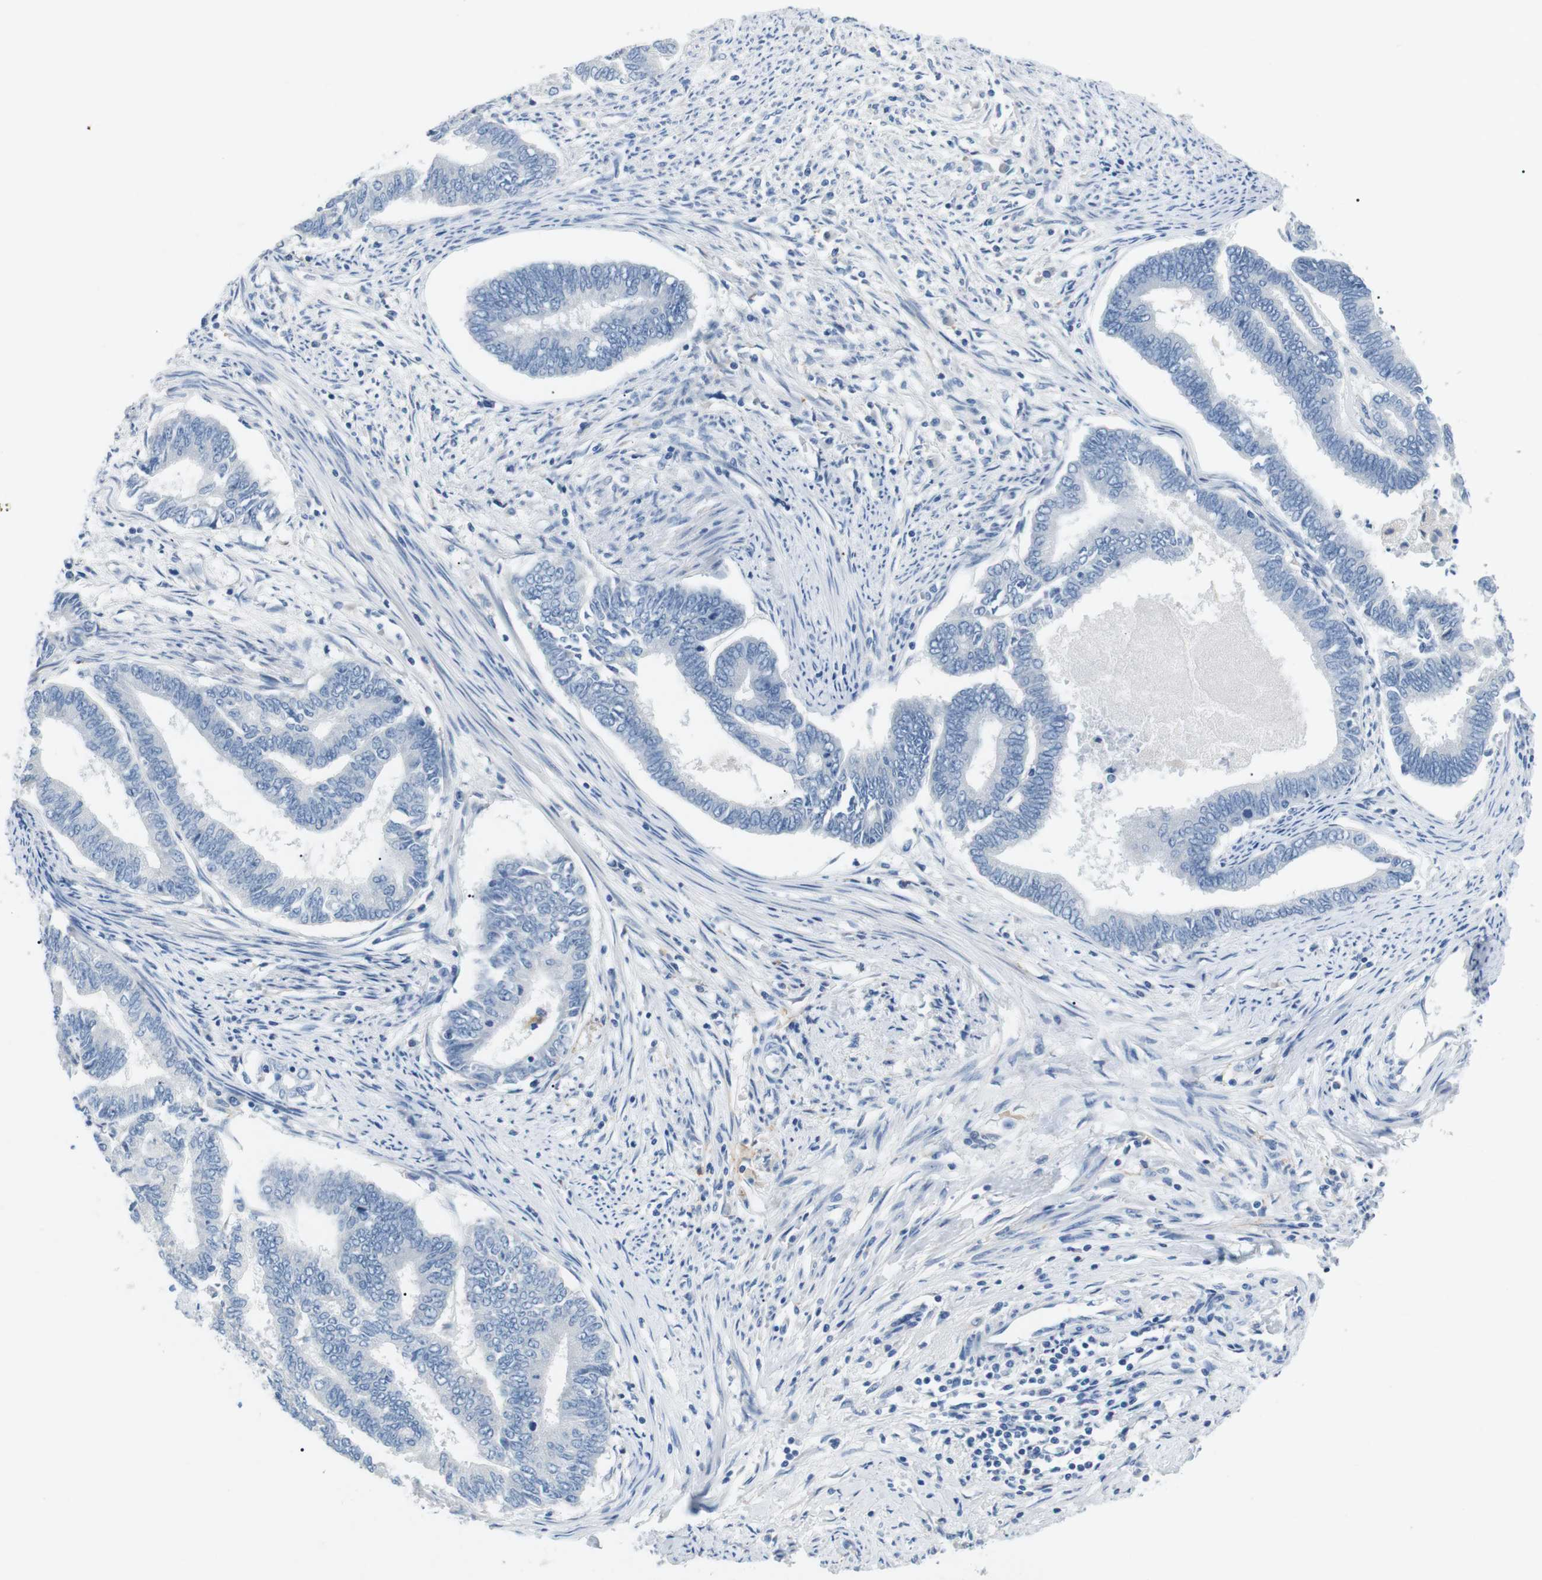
{"staining": {"intensity": "negative", "quantity": "none", "location": "none"}, "tissue": "endometrial cancer", "cell_type": "Tumor cells", "image_type": "cancer", "snomed": [{"axis": "morphology", "description": "Adenocarcinoma, NOS"}, {"axis": "topography", "description": "Endometrium"}], "caption": "High power microscopy photomicrograph of an IHC image of endometrial cancer, revealing no significant expression in tumor cells. The staining was performed using DAB (3,3'-diaminobenzidine) to visualize the protein expression in brown, while the nuclei were stained in blue with hematoxylin (Magnification: 20x).", "gene": "FCGRT", "patient": {"sex": "female", "age": 86}}